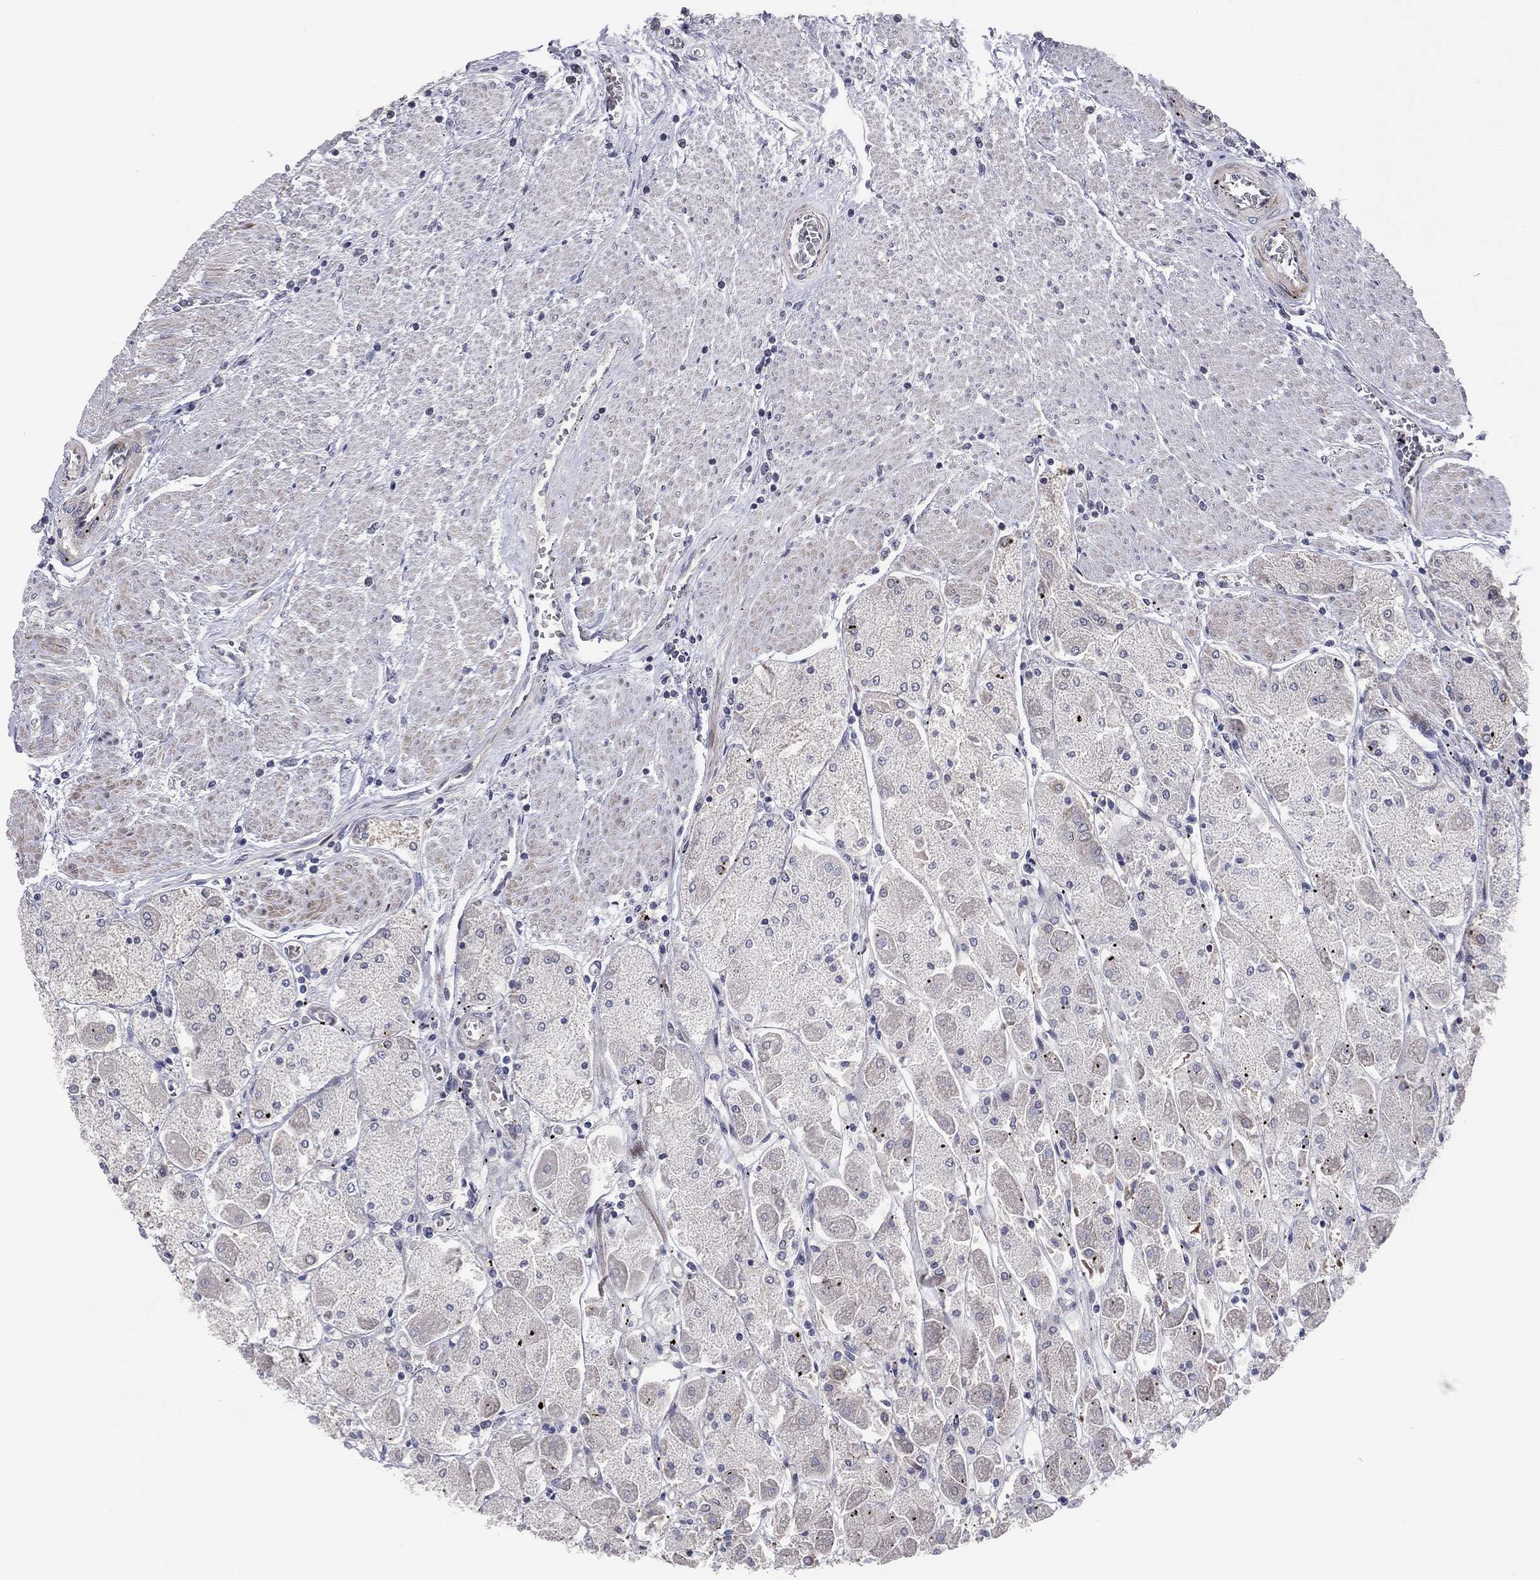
{"staining": {"intensity": "strong", "quantity": "<25%", "location": "cytoplasmic/membranous"}, "tissue": "stomach", "cell_type": "Glandular cells", "image_type": "normal", "snomed": [{"axis": "morphology", "description": "Normal tissue, NOS"}, {"axis": "topography", "description": "Stomach"}], "caption": "DAB immunohistochemical staining of normal human stomach displays strong cytoplasmic/membranous protein positivity in approximately <25% of glandular cells. The staining is performed using DAB brown chromogen to label protein expression. The nuclei are counter-stained blue using hematoxylin.", "gene": "UTP14A", "patient": {"sex": "male", "age": 70}}